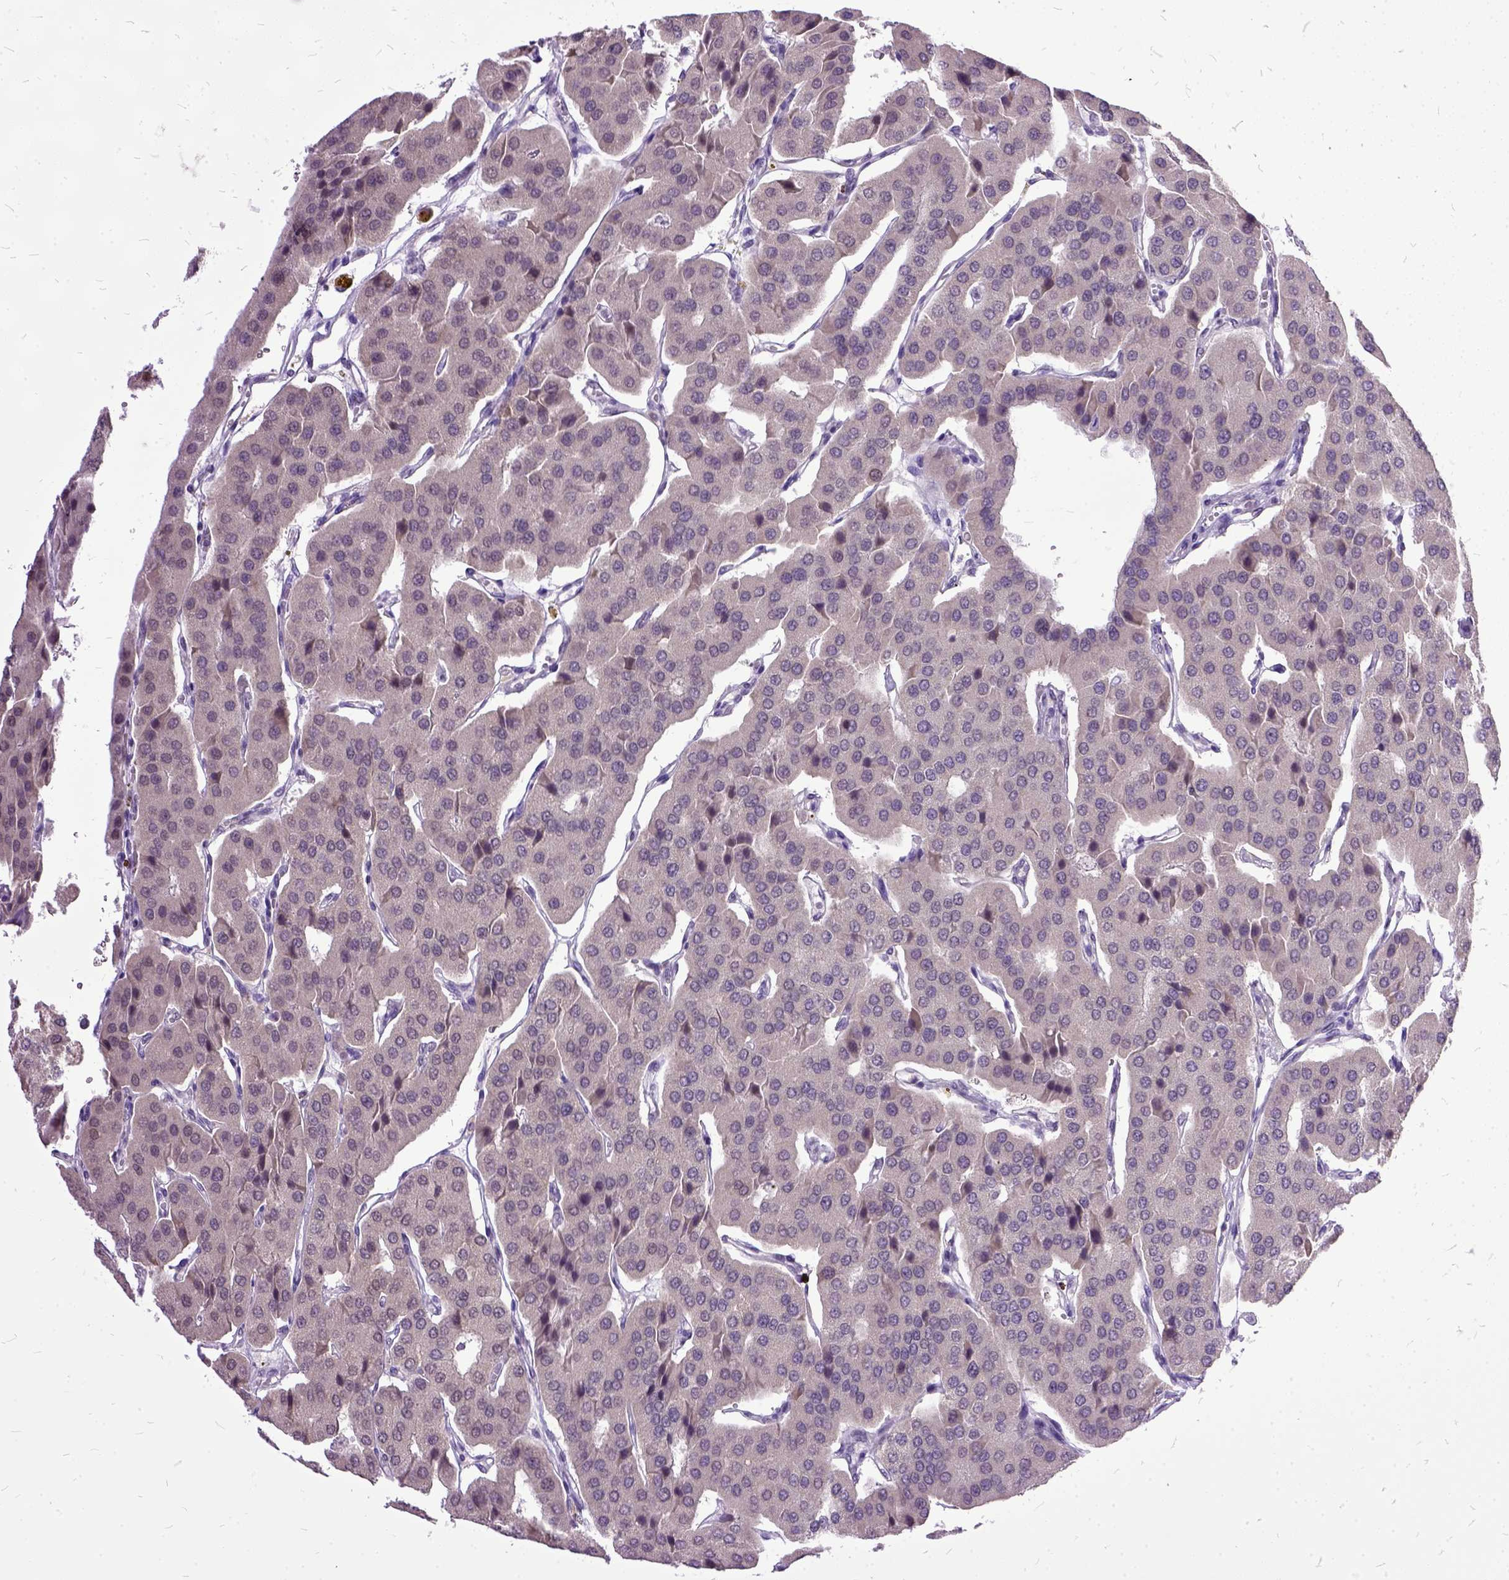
{"staining": {"intensity": "negative", "quantity": "none", "location": "none"}, "tissue": "parathyroid gland", "cell_type": "Glandular cells", "image_type": "normal", "snomed": [{"axis": "morphology", "description": "Normal tissue, NOS"}, {"axis": "morphology", "description": "Adenoma, NOS"}, {"axis": "topography", "description": "Parathyroid gland"}], "caption": "Immunohistochemistry (IHC) micrograph of normal human parathyroid gland stained for a protein (brown), which demonstrates no expression in glandular cells.", "gene": "ORC5", "patient": {"sex": "female", "age": 86}}